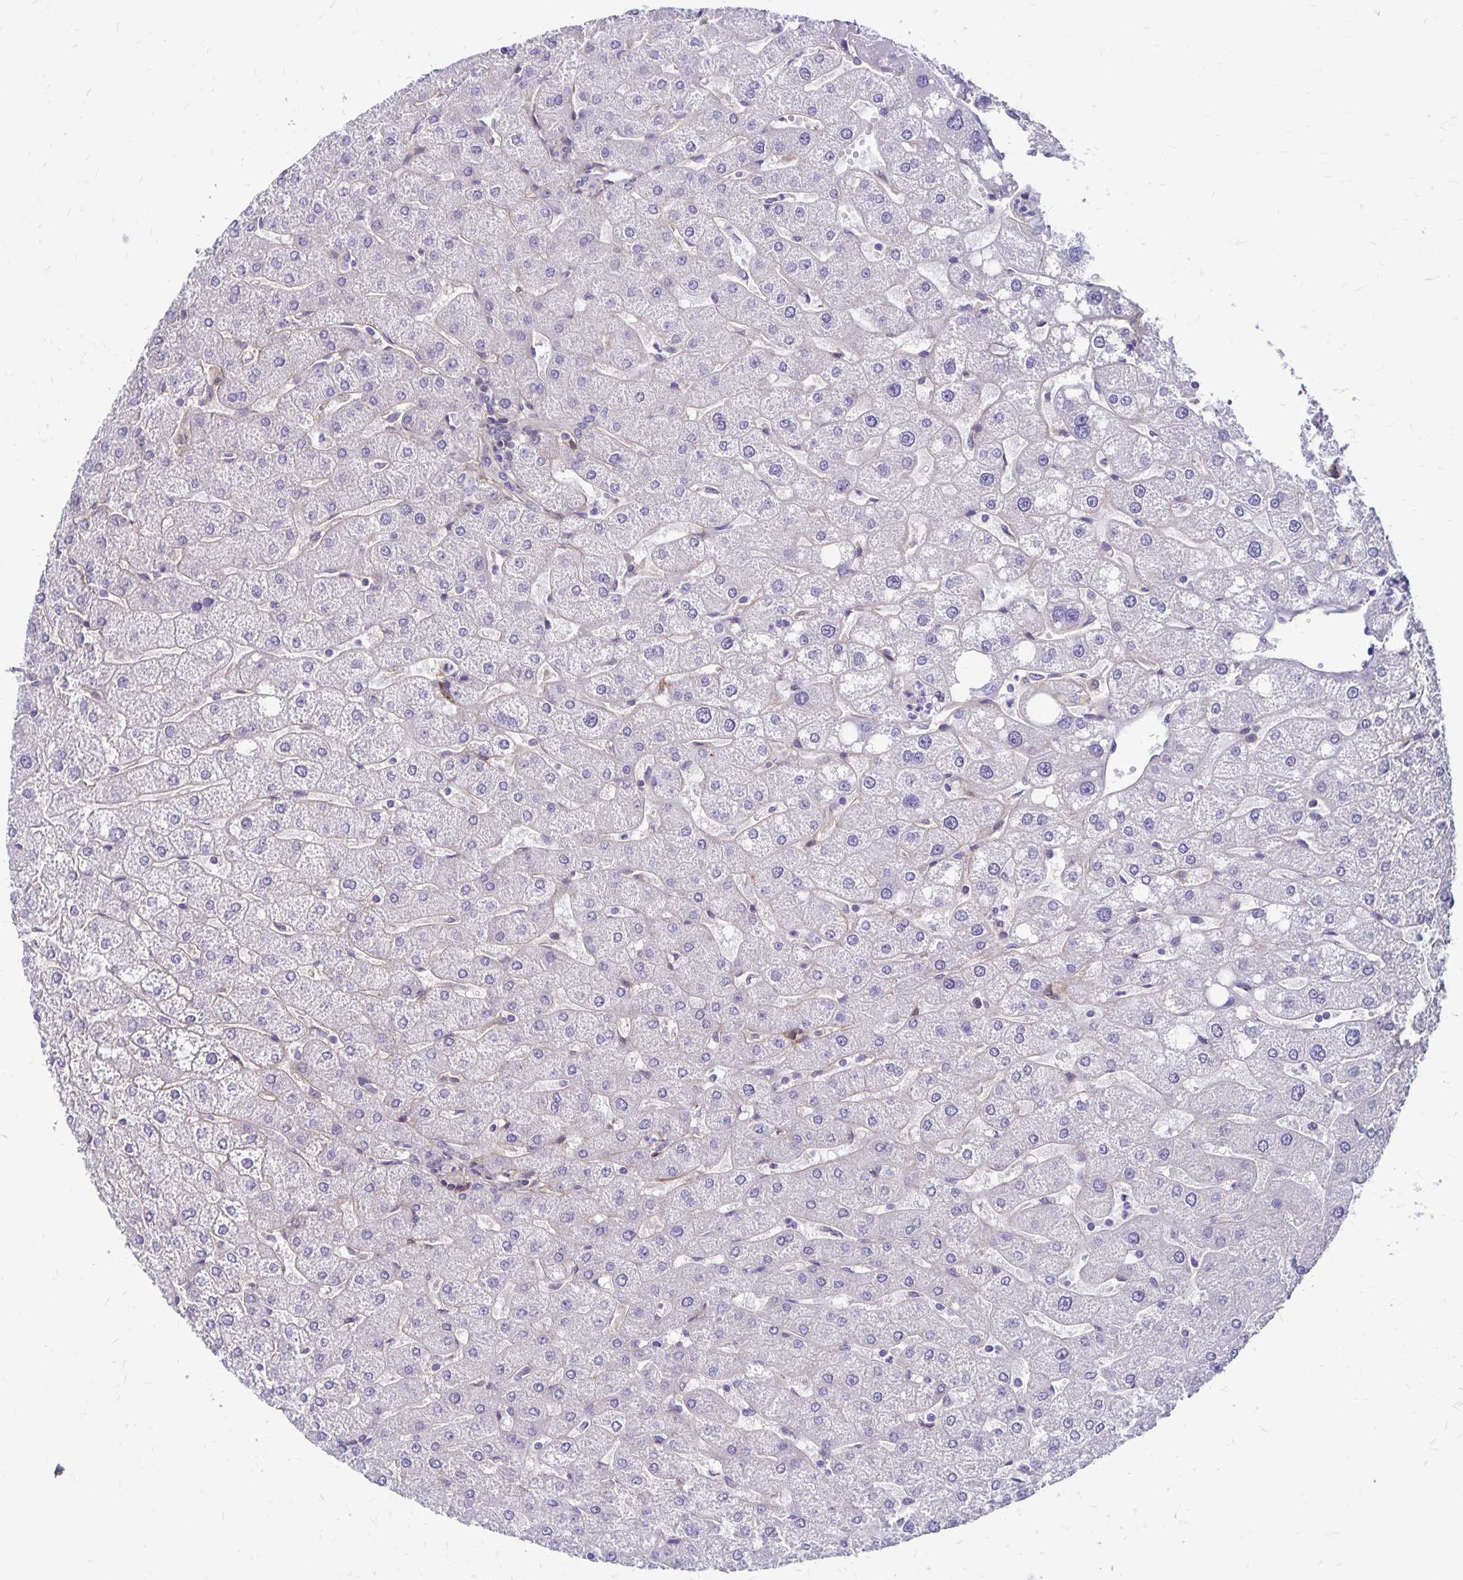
{"staining": {"intensity": "negative", "quantity": "none", "location": "none"}, "tissue": "liver", "cell_type": "Cholangiocytes", "image_type": "normal", "snomed": [{"axis": "morphology", "description": "Normal tissue, NOS"}, {"axis": "topography", "description": "Liver"}], "caption": "Immunohistochemistry (IHC) photomicrograph of benign liver: human liver stained with DAB (3,3'-diaminobenzidine) exhibits no significant protein staining in cholangiocytes.", "gene": "TNS3", "patient": {"sex": "male", "age": 67}}